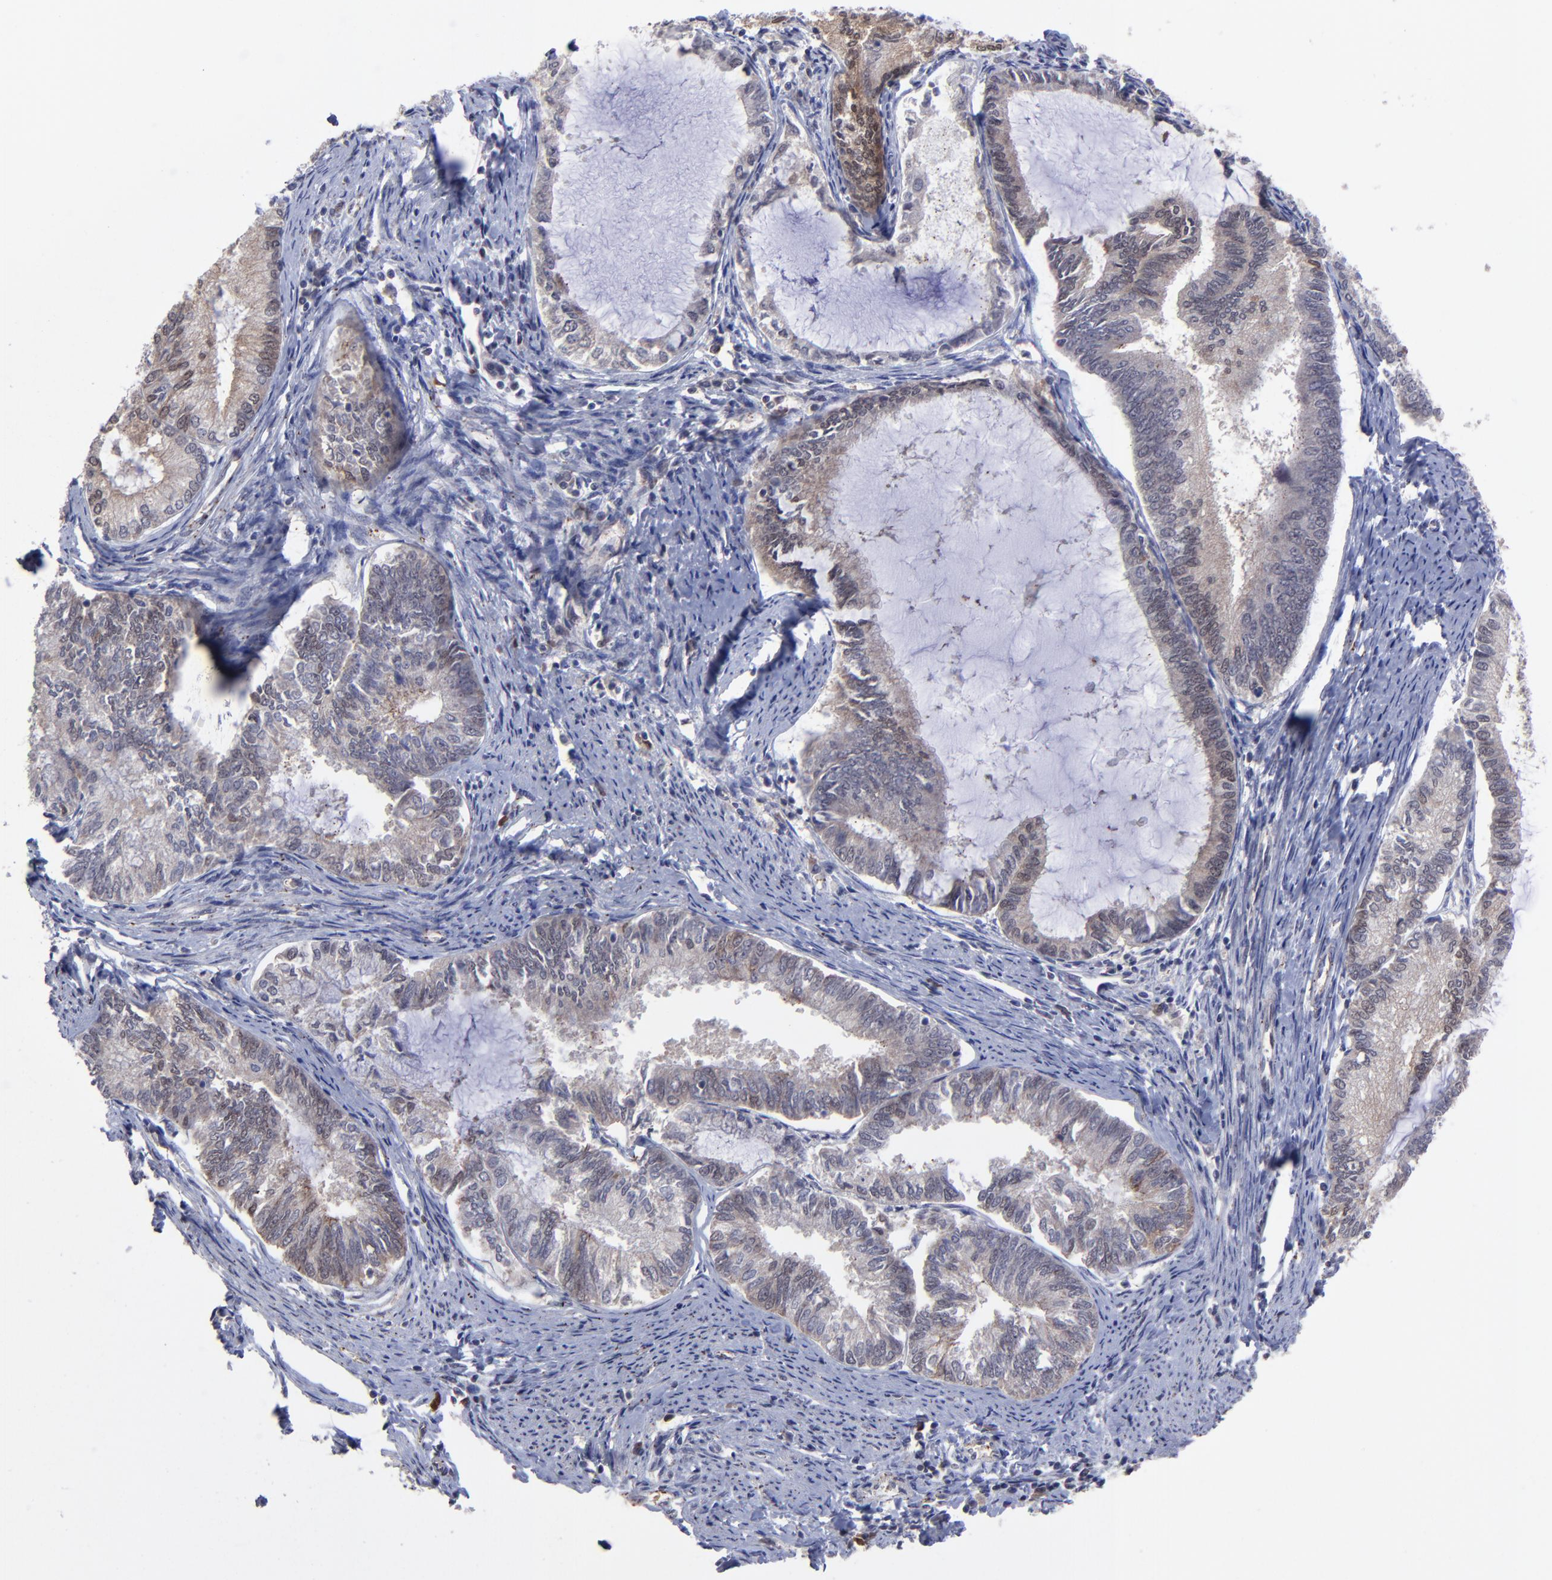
{"staining": {"intensity": "weak", "quantity": "<25%", "location": "cytoplasmic/membranous"}, "tissue": "endometrial cancer", "cell_type": "Tumor cells", "image_type": "cancer", "snomed": [{"axis": "morphology", "description": "Adenocarcinoma, NOS"}, {"axis": "topography", "description": "Endometrium"}], "caption": "Immunohistochemistry photomicrograph of neoplastic tissue: human adenocarcinoma (endometrial) stained with DAB exhibits no significant protein staining in tumor cells. (DAB (3,3'-diaminobenzidine) immunohistochemistry (IHC) visualized using brightfield microscopy, high magnification).", "gene": "ZNF419", "patient": {"sex": "female", "age": 86}}